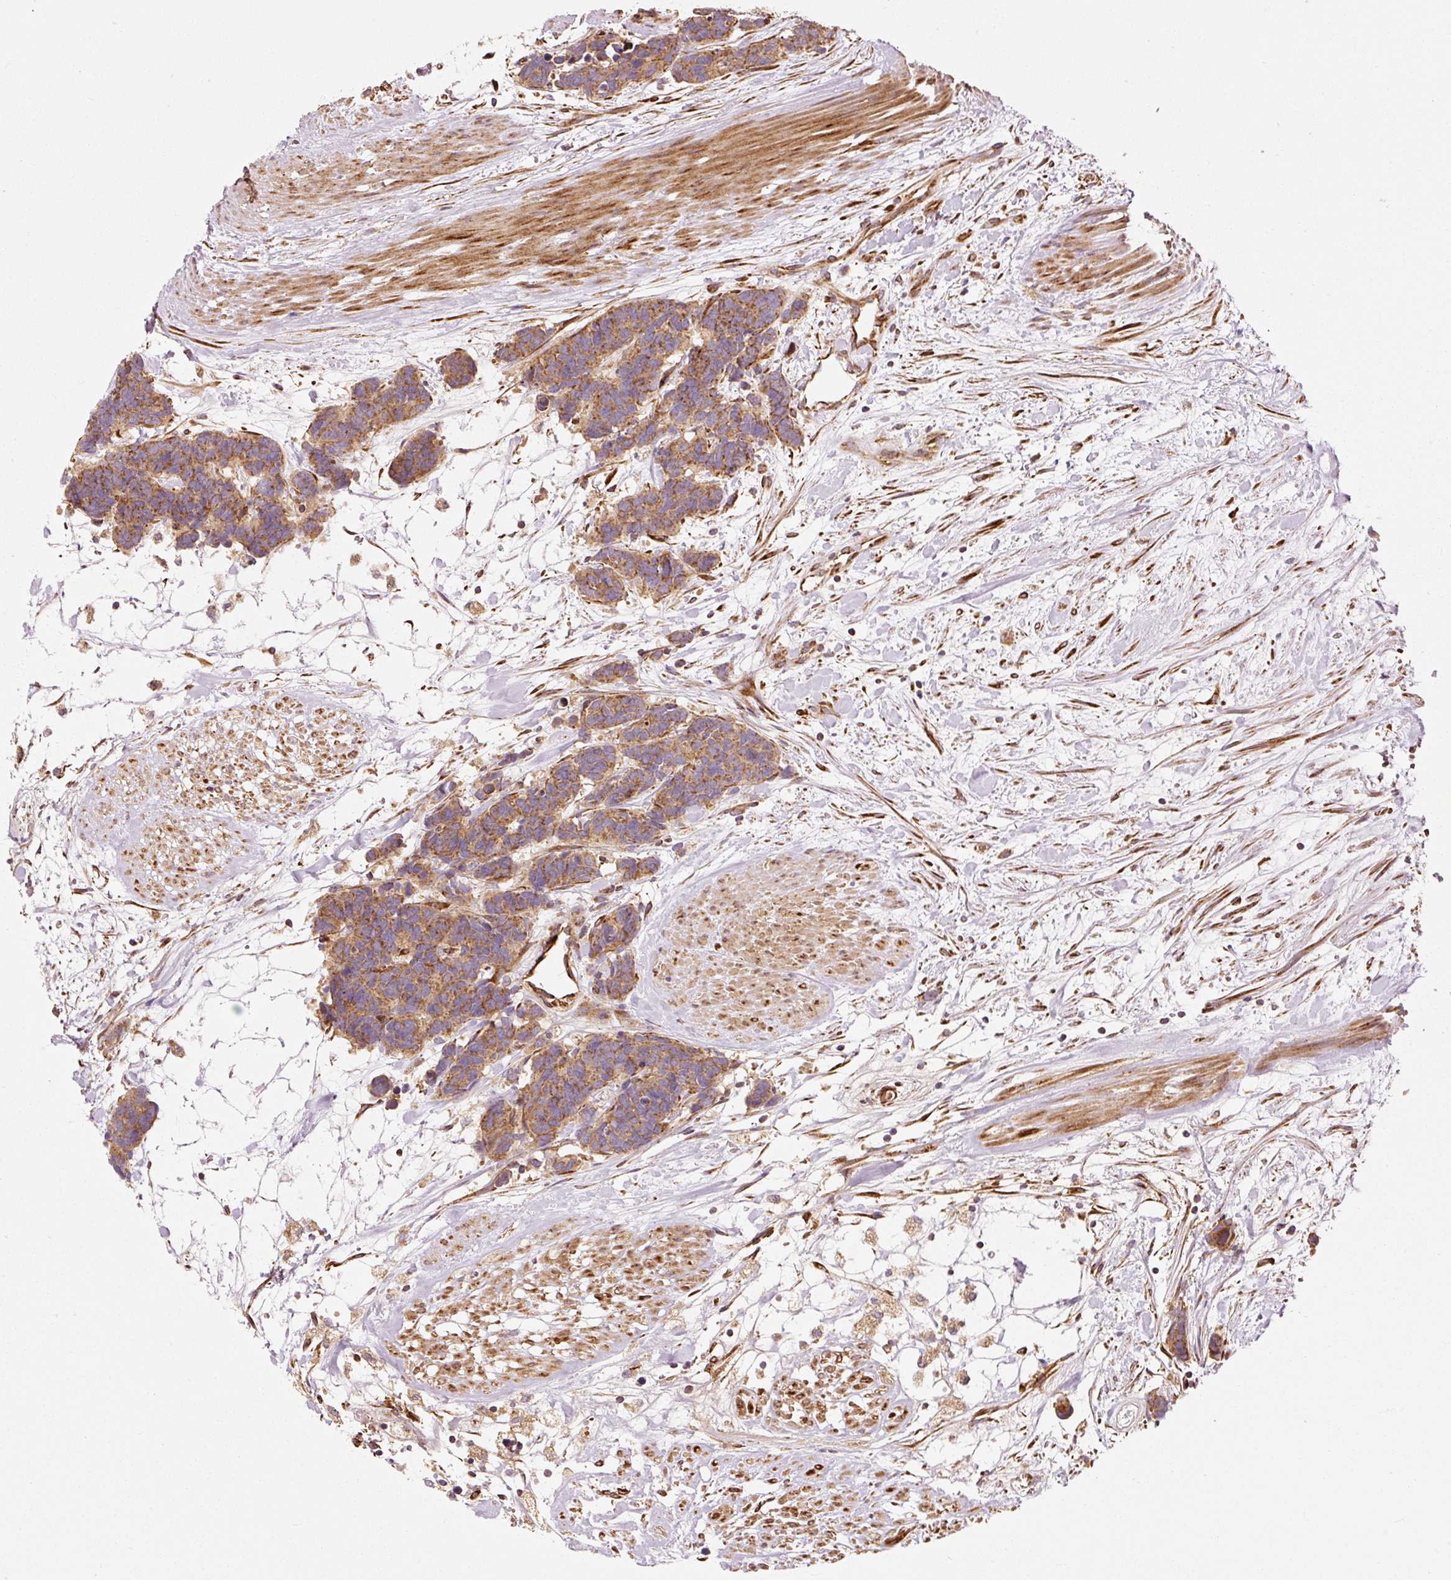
{"staining": {"intensity": "moderate", "quantity": ">75%", "location": "cytoplasmic/membranous"}, "tissue": "carcinoid", "cell_type": "Tumor cells", "image_type": "cancer", "snomed": [{"axis": "morphology", "description": "Carcinoma, NOS"}, {"axis": "morphology", "description": "Carcinoid, malignant, NOS"}, {"axis": "topography", "description": "Urinary bladder"}], "caption": "Protein staining shows moderate cytoplasmic/membranous staining in approximately >75% of tumor cells in malignant carcinoid. The staining was performed using DAB (3,3'-diaminobenzidine), with brown indicating positive protein expression. Nuclei are stained blue with hematoxylin.", "gene": "ISCU", "patient": {"sex": "male", "age": 57}}